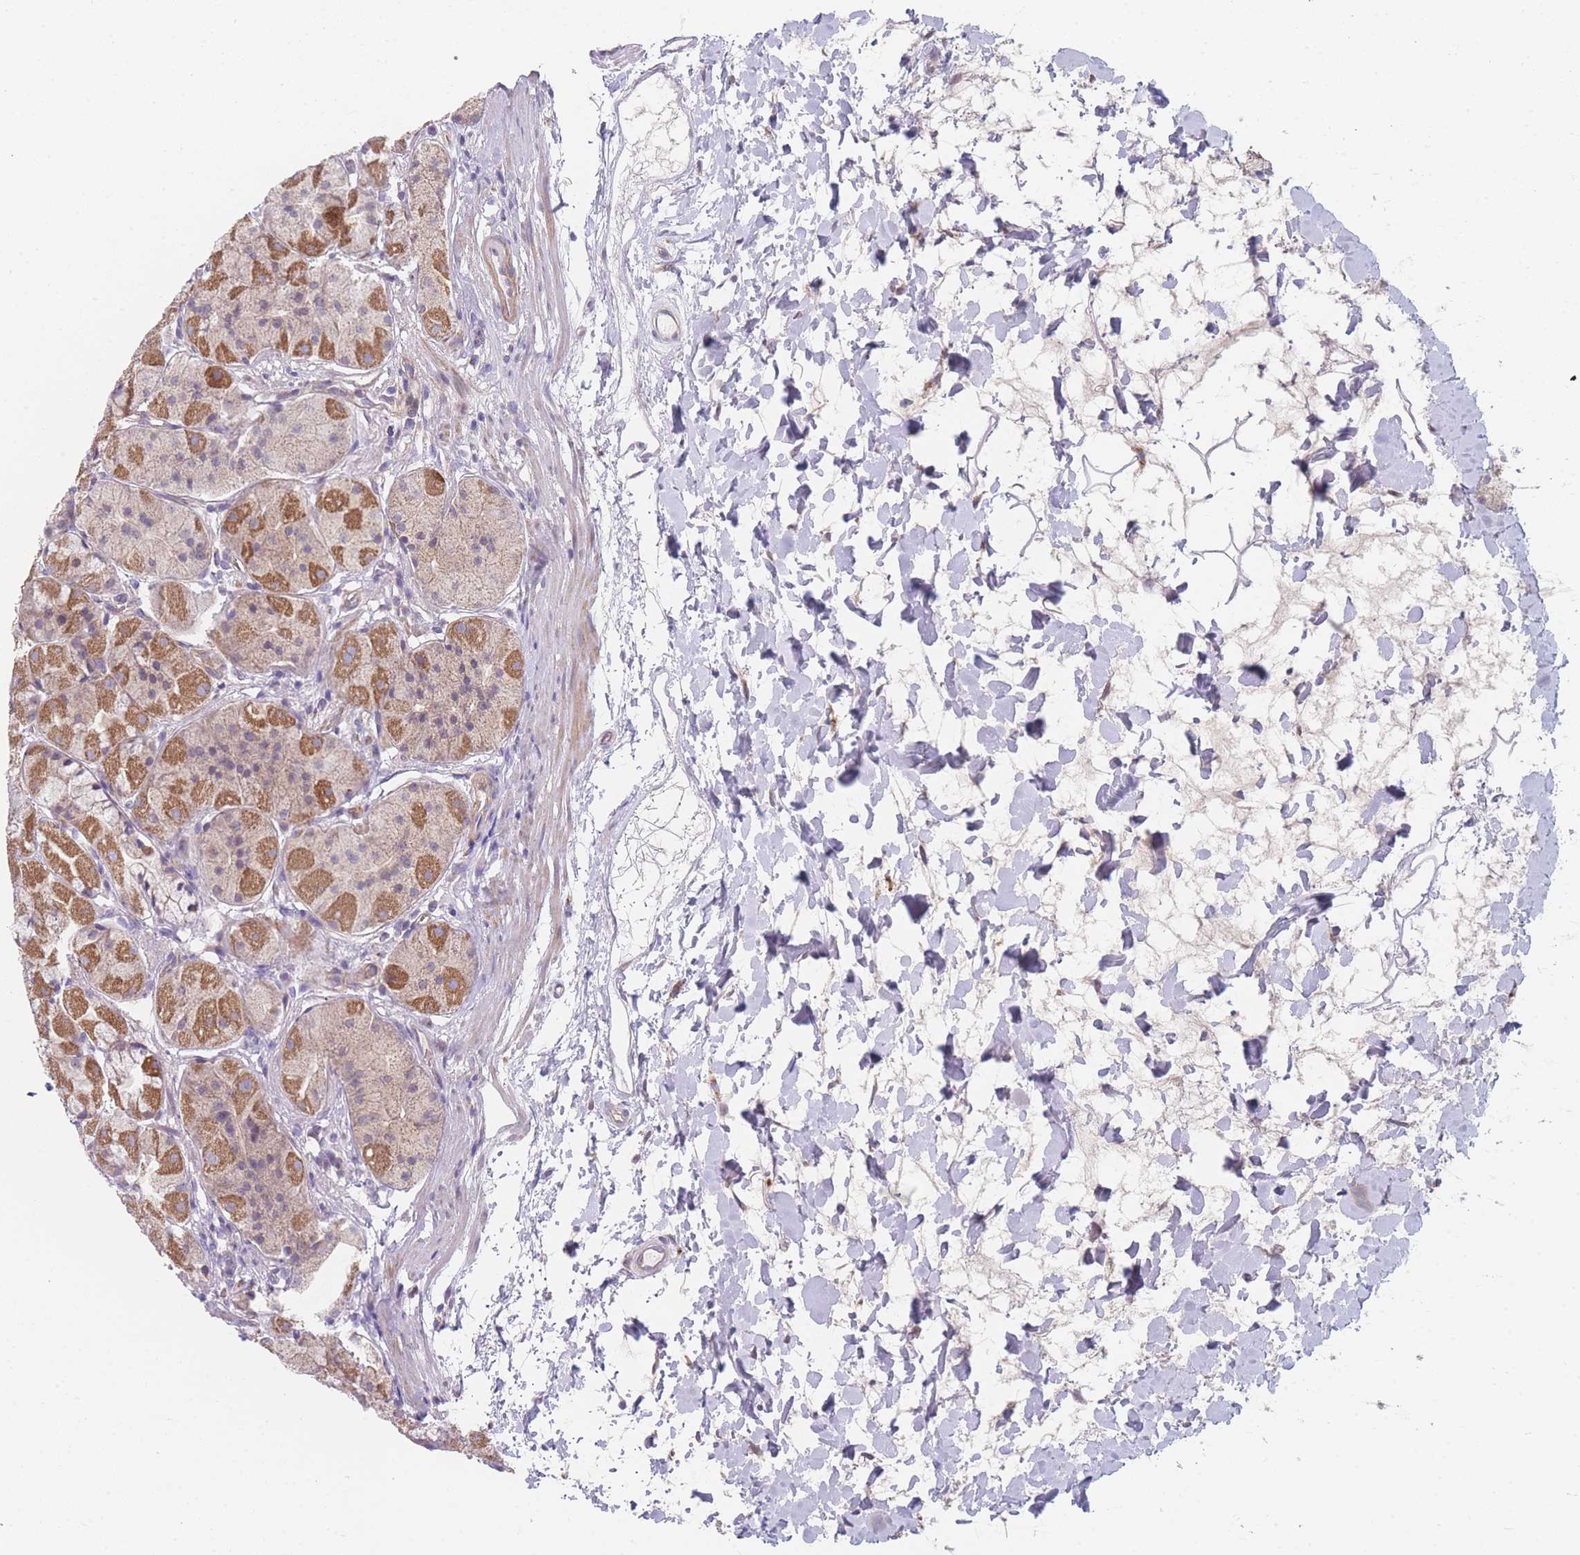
{"staining": {"intensity": "moderate", "quantity": "25%-75%", "location": "cytoplasmic/membranous"}, "tissue": "stomach", "cell_type": "Glandular cells", "image_type": "normal", "snomed": [{"axis": "morphology", "description": "Normal tissue, NOS"}, {"axis": "topography", "description": "Stomach"}], "caption": "High-power microscopy captured an IHC histopathology image of benign stomach, revealing moderate cytoplasmic/membranous expression in approximately 25%-75% of glandular cells.", "gene": "SMPD4", "patient": {"sex": "male", "age": 57}}